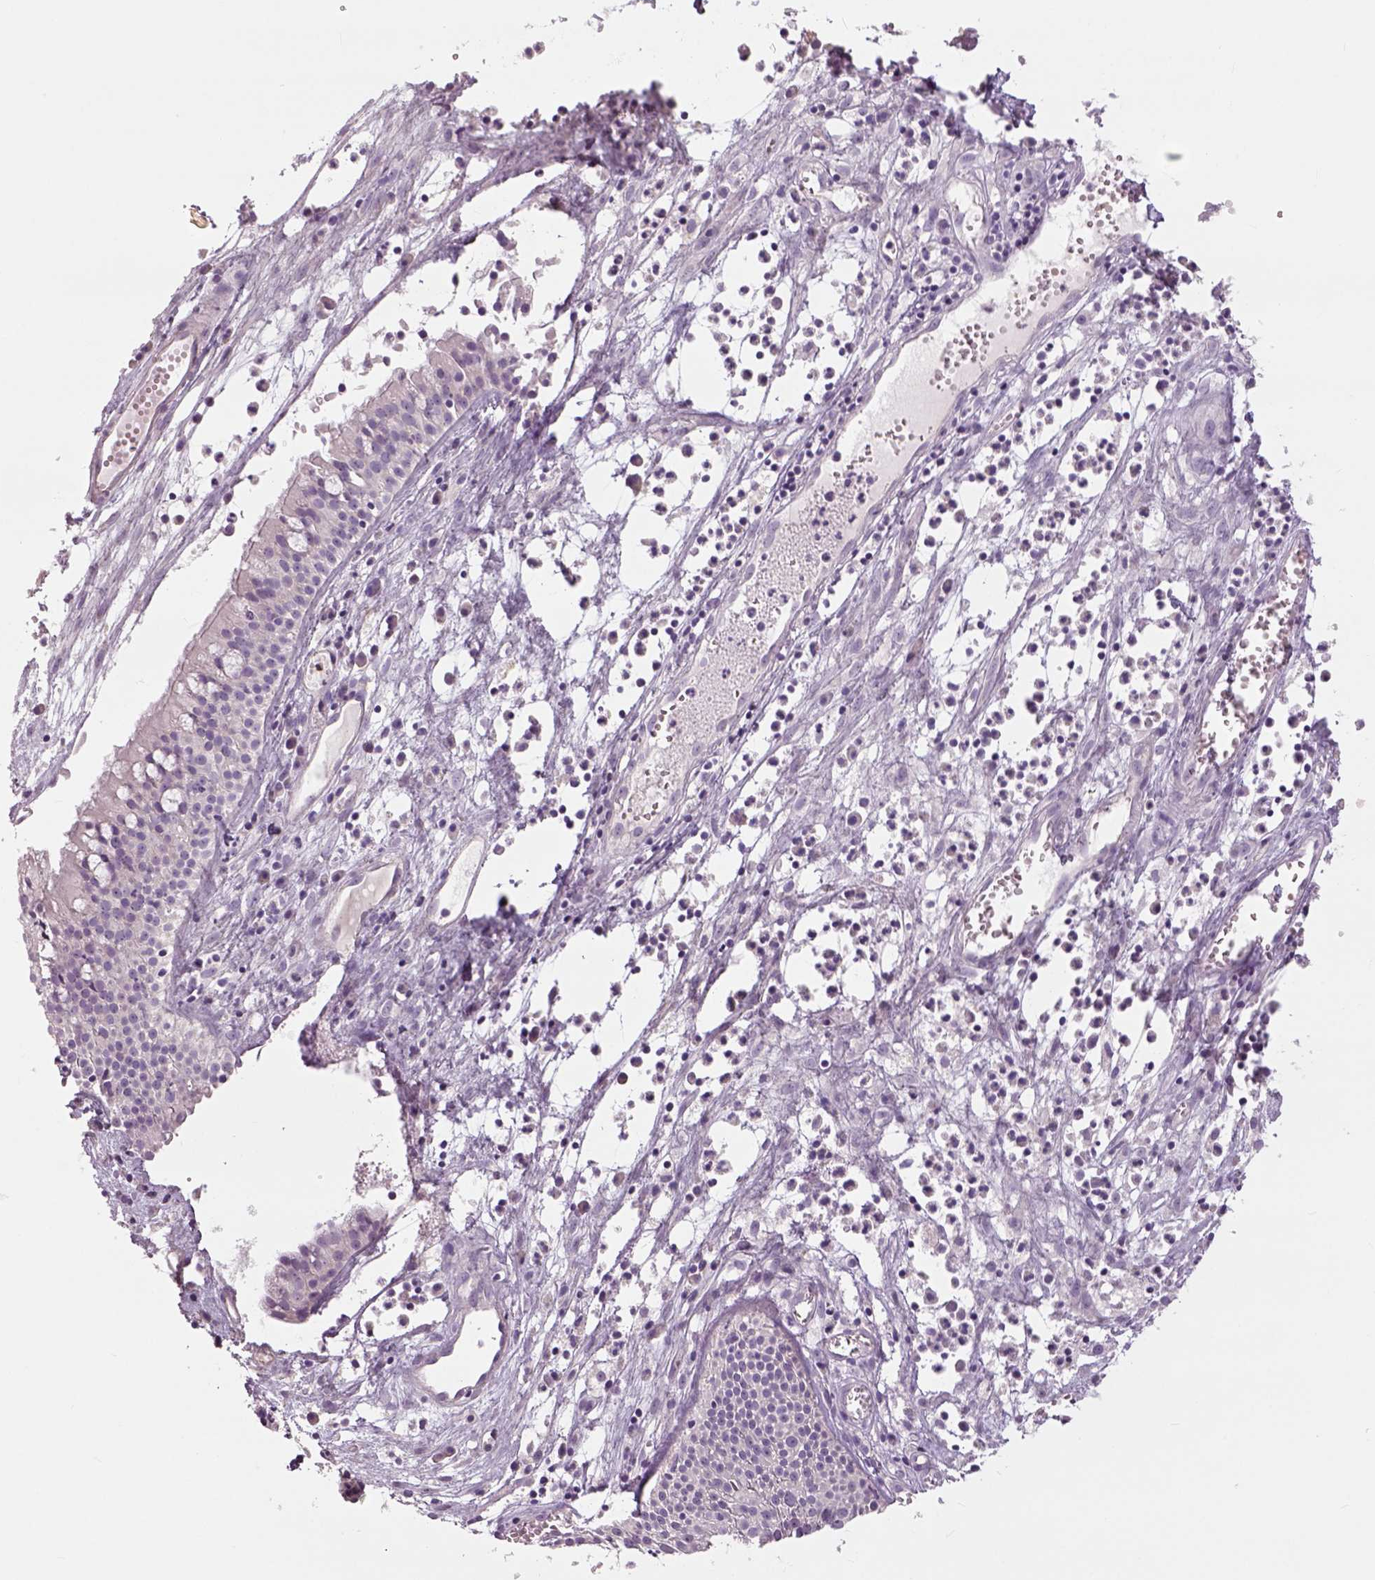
{"staining": {"intensity": "negative", "quantity": "none", "location": "none"}, "tissue": "nasopharynx", "cell_type": "Respiratory epithelial cells", "image_type": "normal", "snomed": [{"axis": "morphology", "description": "Normal tissue, NOS"}, {"axis": "topography", "description": "Nasopharynx"}], "caption": "An IHC photomicrograph of benign nasopharynx is shown. There is no staining in respiratory epithelial cells of nasopharynx.", "gene": "NECAB1", "patient": {"sex": "male", "age": 31}}